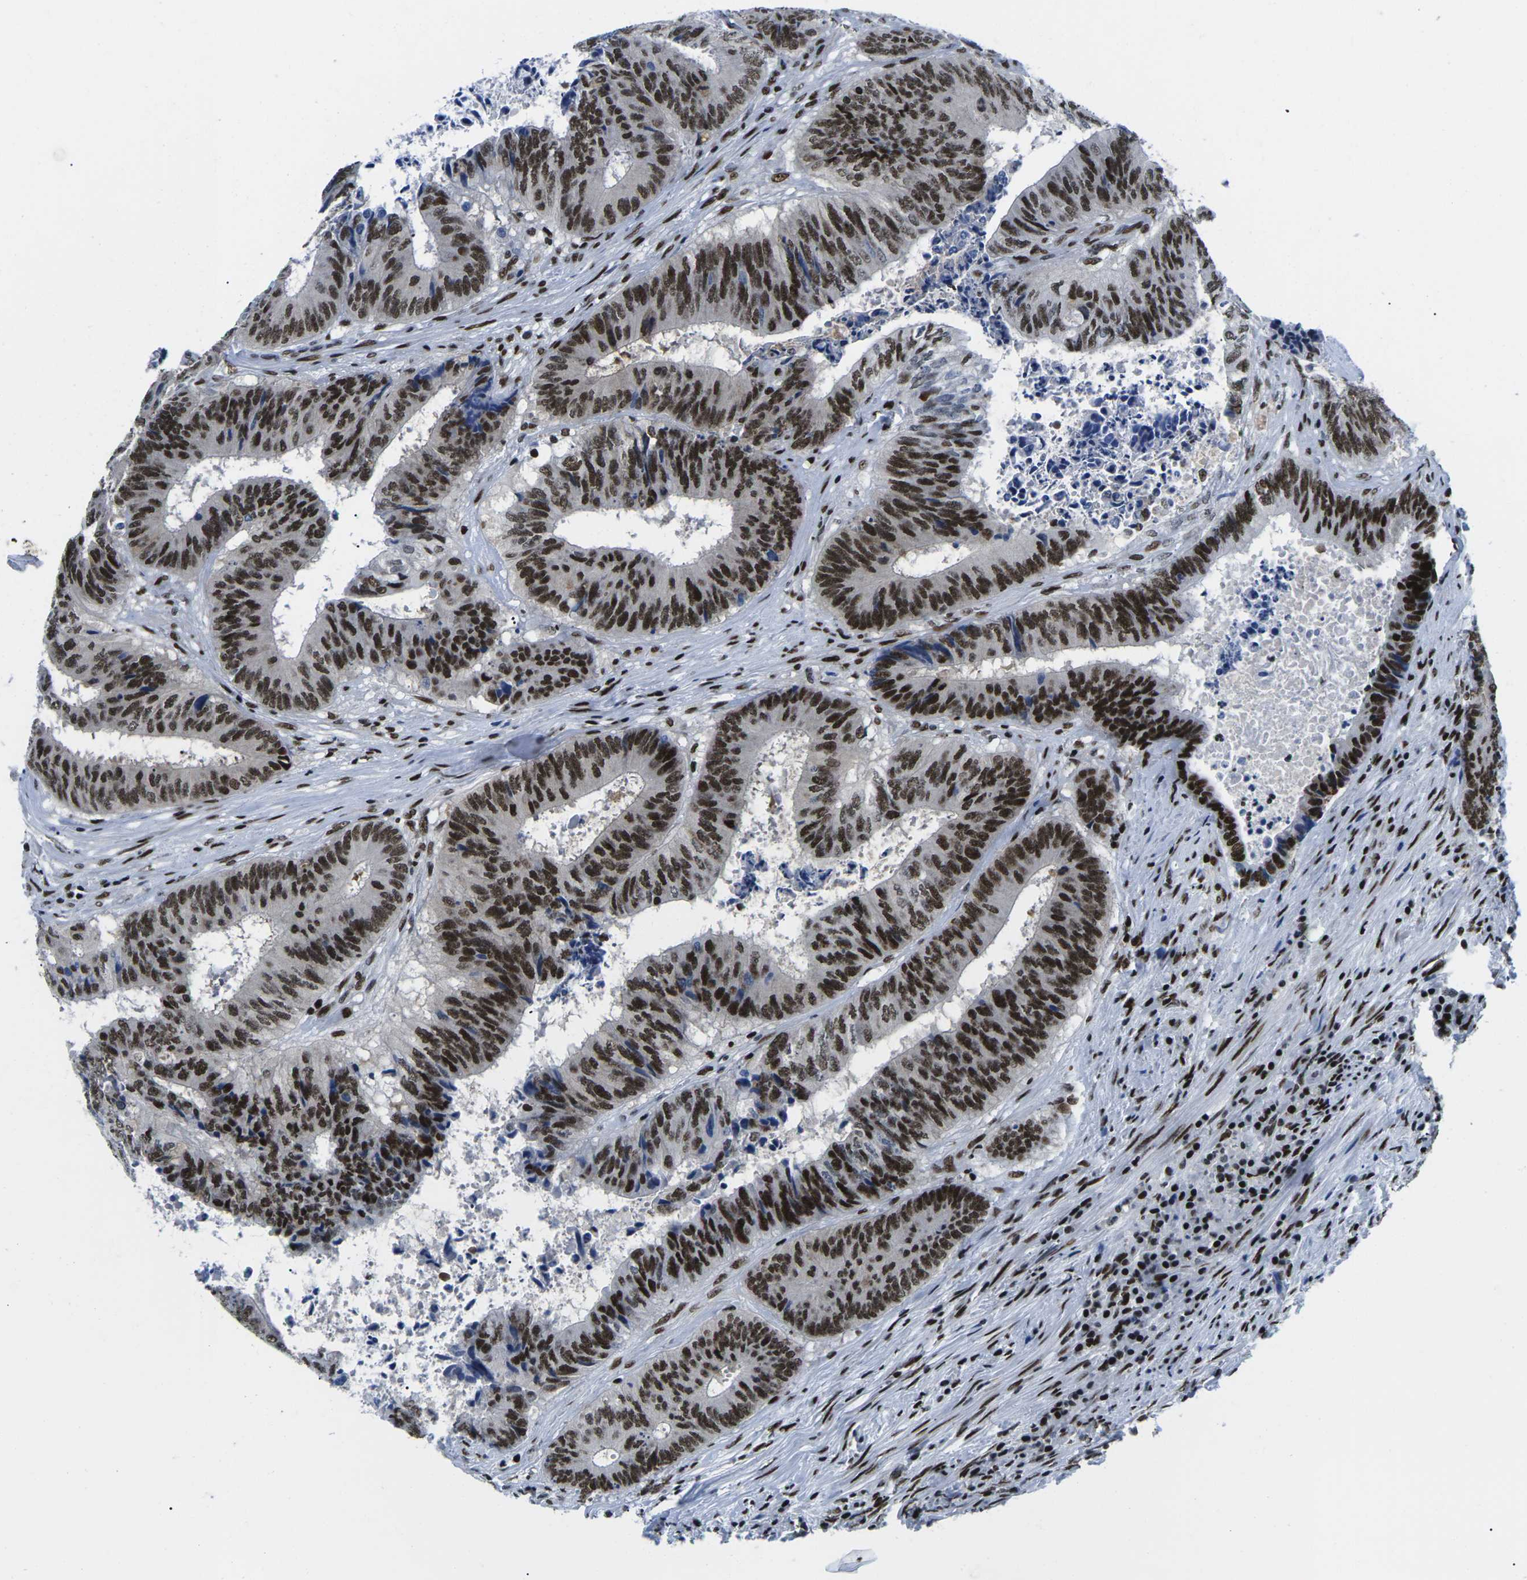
{"staining": {"intensity": "strong", "quantity": ">75%", "location": "nuclear"}, "tissue": "colorectal cancer", "cell_type": "Tumor cells", "image_type": "cancer", "snomed": [{"axis": "morphology", "description": "Adenocarcinoma, NOS"}, {"axis": "topography", "description": "Rectum"}], "caption": "Colorectal cancer (adenocarcinoma) tissue demonstrates strong nuclear positivity in approximately >75% of tumor cells, visualized by immunohistochemistry. Nuclei are stained in blue.", "gene": "ATF1", "patient": {"sex": "male", "age": 72}}